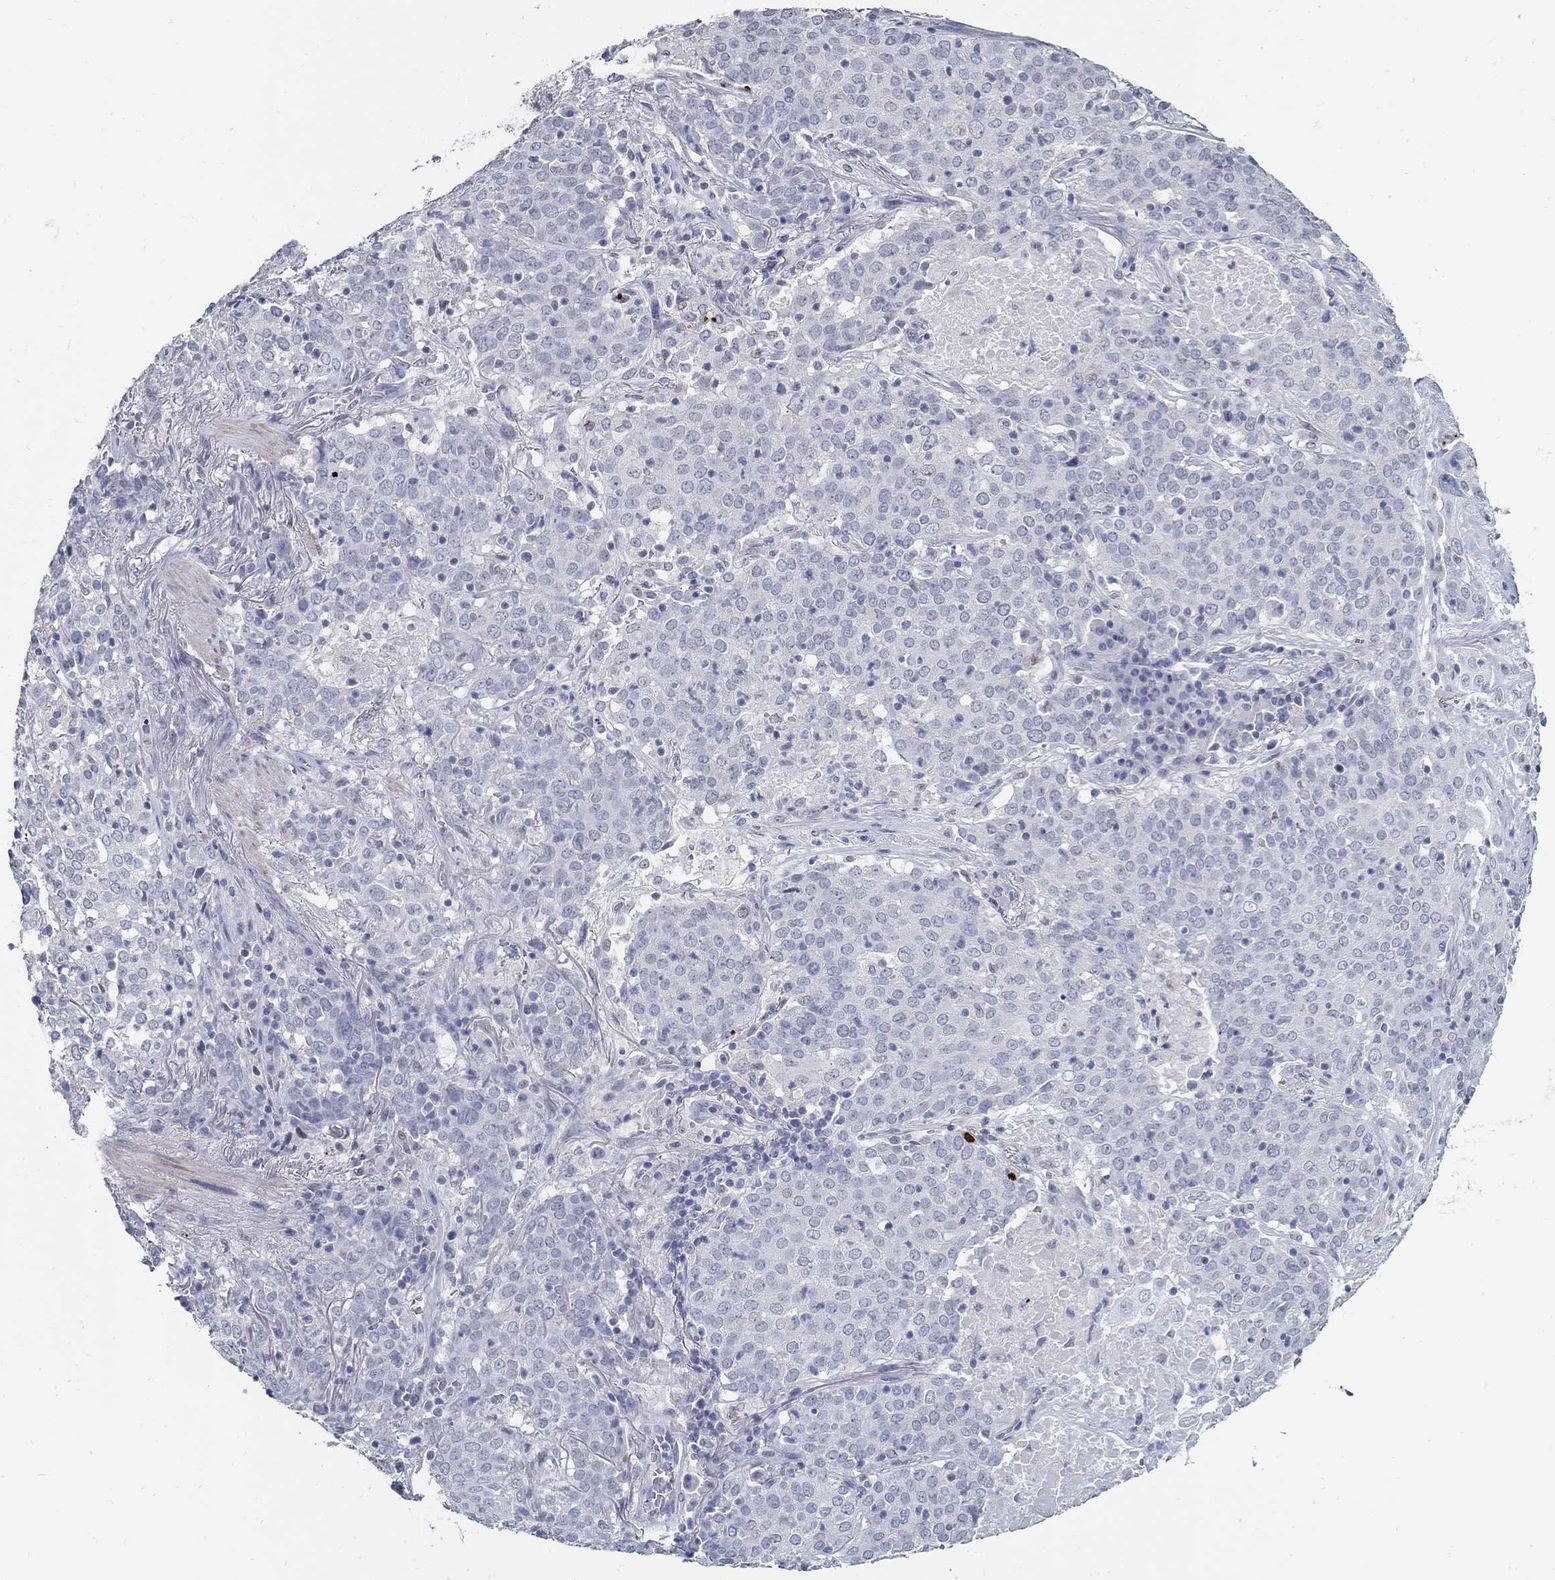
{"staining": {"intensity": "negative", "quantity": "none", "location": "none"}, "tissue": "lung cancer", "cell_type": "Tumor cells", "image_type": "cancer", "snomed": [{"axis": "morphology", "description": "Squamous cell carcinoma, NOS"}, {"axis": "topography", "description": "Lung"}], "caption": "Immunohistochemistry (IHC) image of human squamous cell carcinoma (lung) stained for a protein (brown), which exhibits no staining in tumor cells.", "gene": "USP29", "patient": {"sex": "male", "age": 82}}